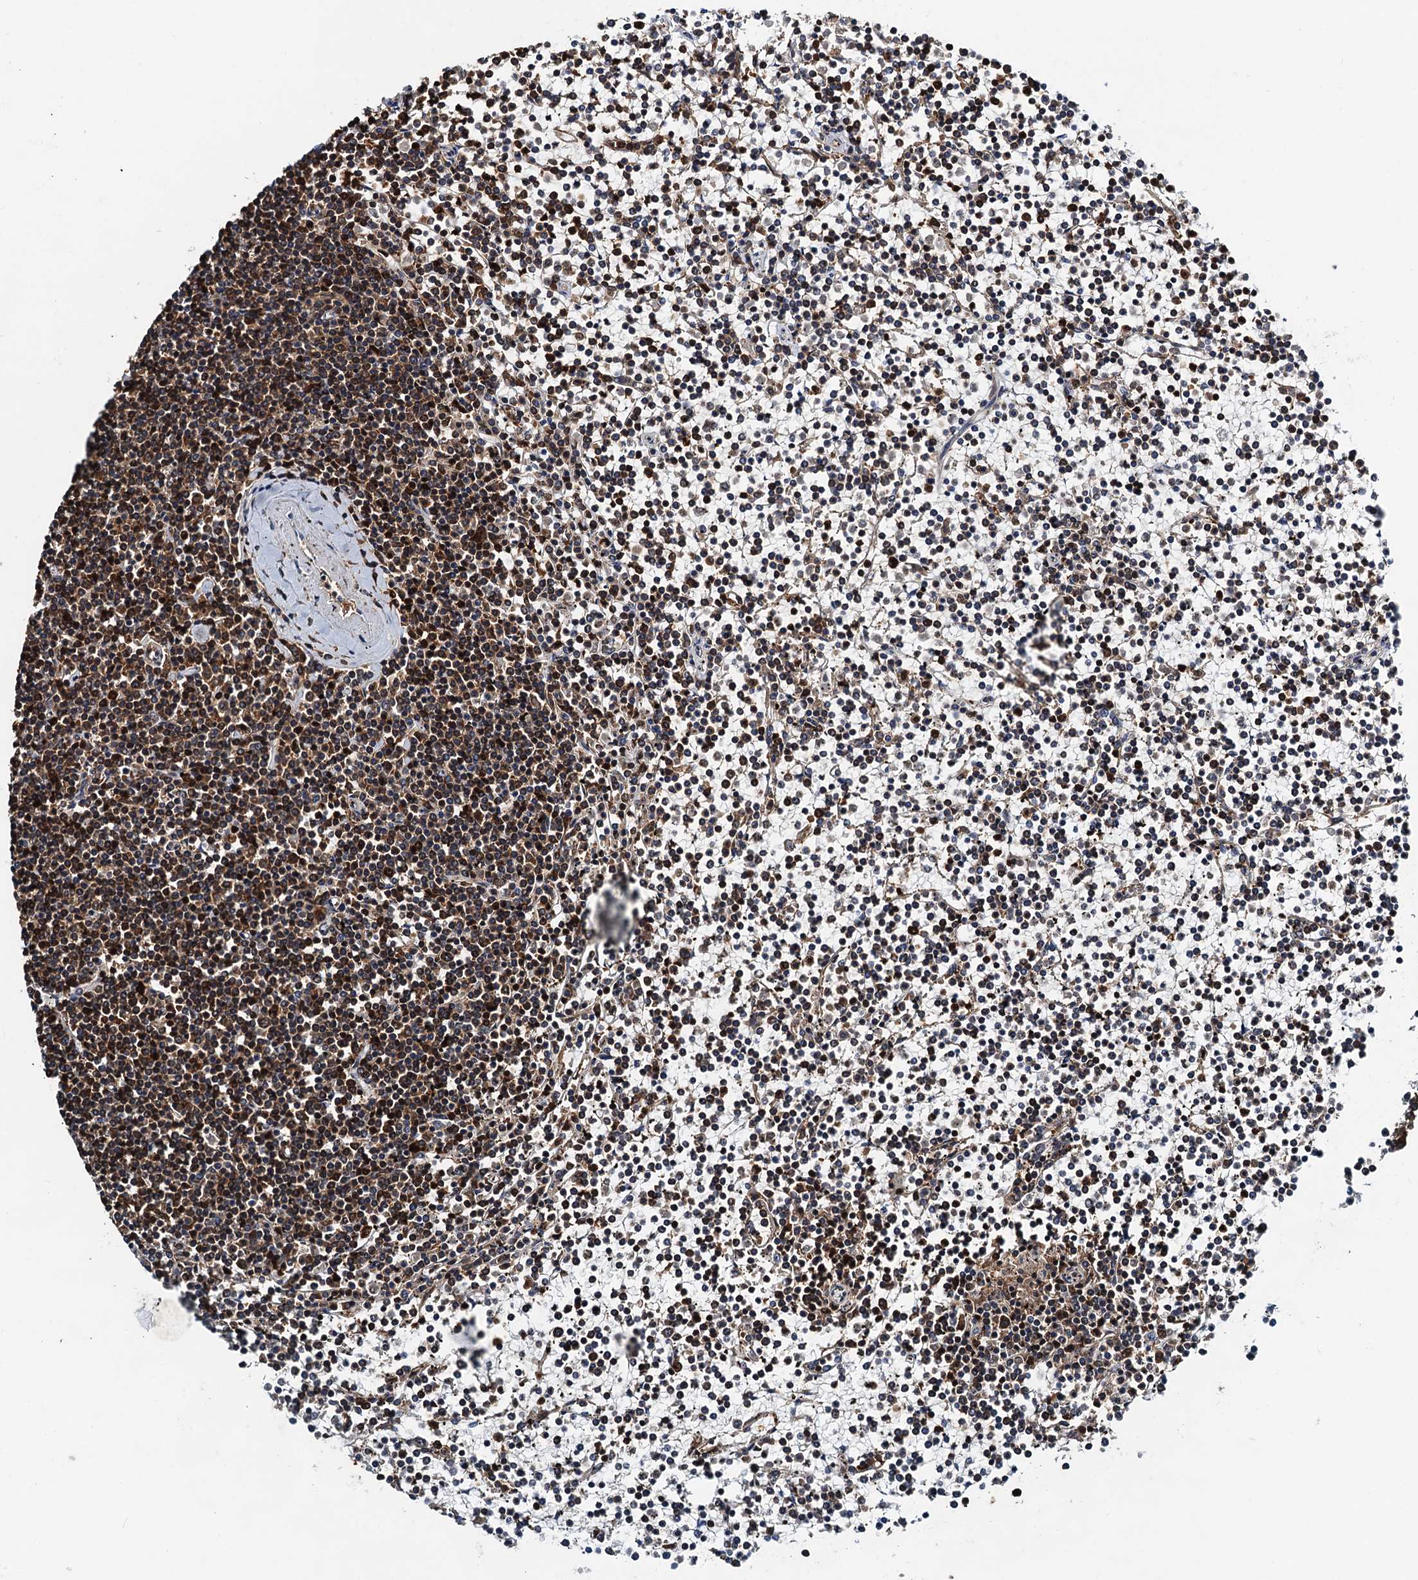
{"staining": {"intensity": "moderate", "quantity": "25%-75%", "location": "cytoplasmic/membranous"}, "tissue": "lymphoma", "cell_type": "Tumor cells", "image_type": "cancer", "snomed": [{"axis": "morphology", "description": "Malignant lymphoma, non-Hodgkin's type, Low grade"}, {"axis": "topography", "description": "Spleen"}], "caption": "Brown immunohistochemical staining in human low-grade malignant lymphoma, non-Hodgkin's type displays moderate cytoplasmic/membranous staining in approximately 25%-75% of tumor cells.", "gene": "USP6NL", "patient": {"sex": "female", "age": 19}}